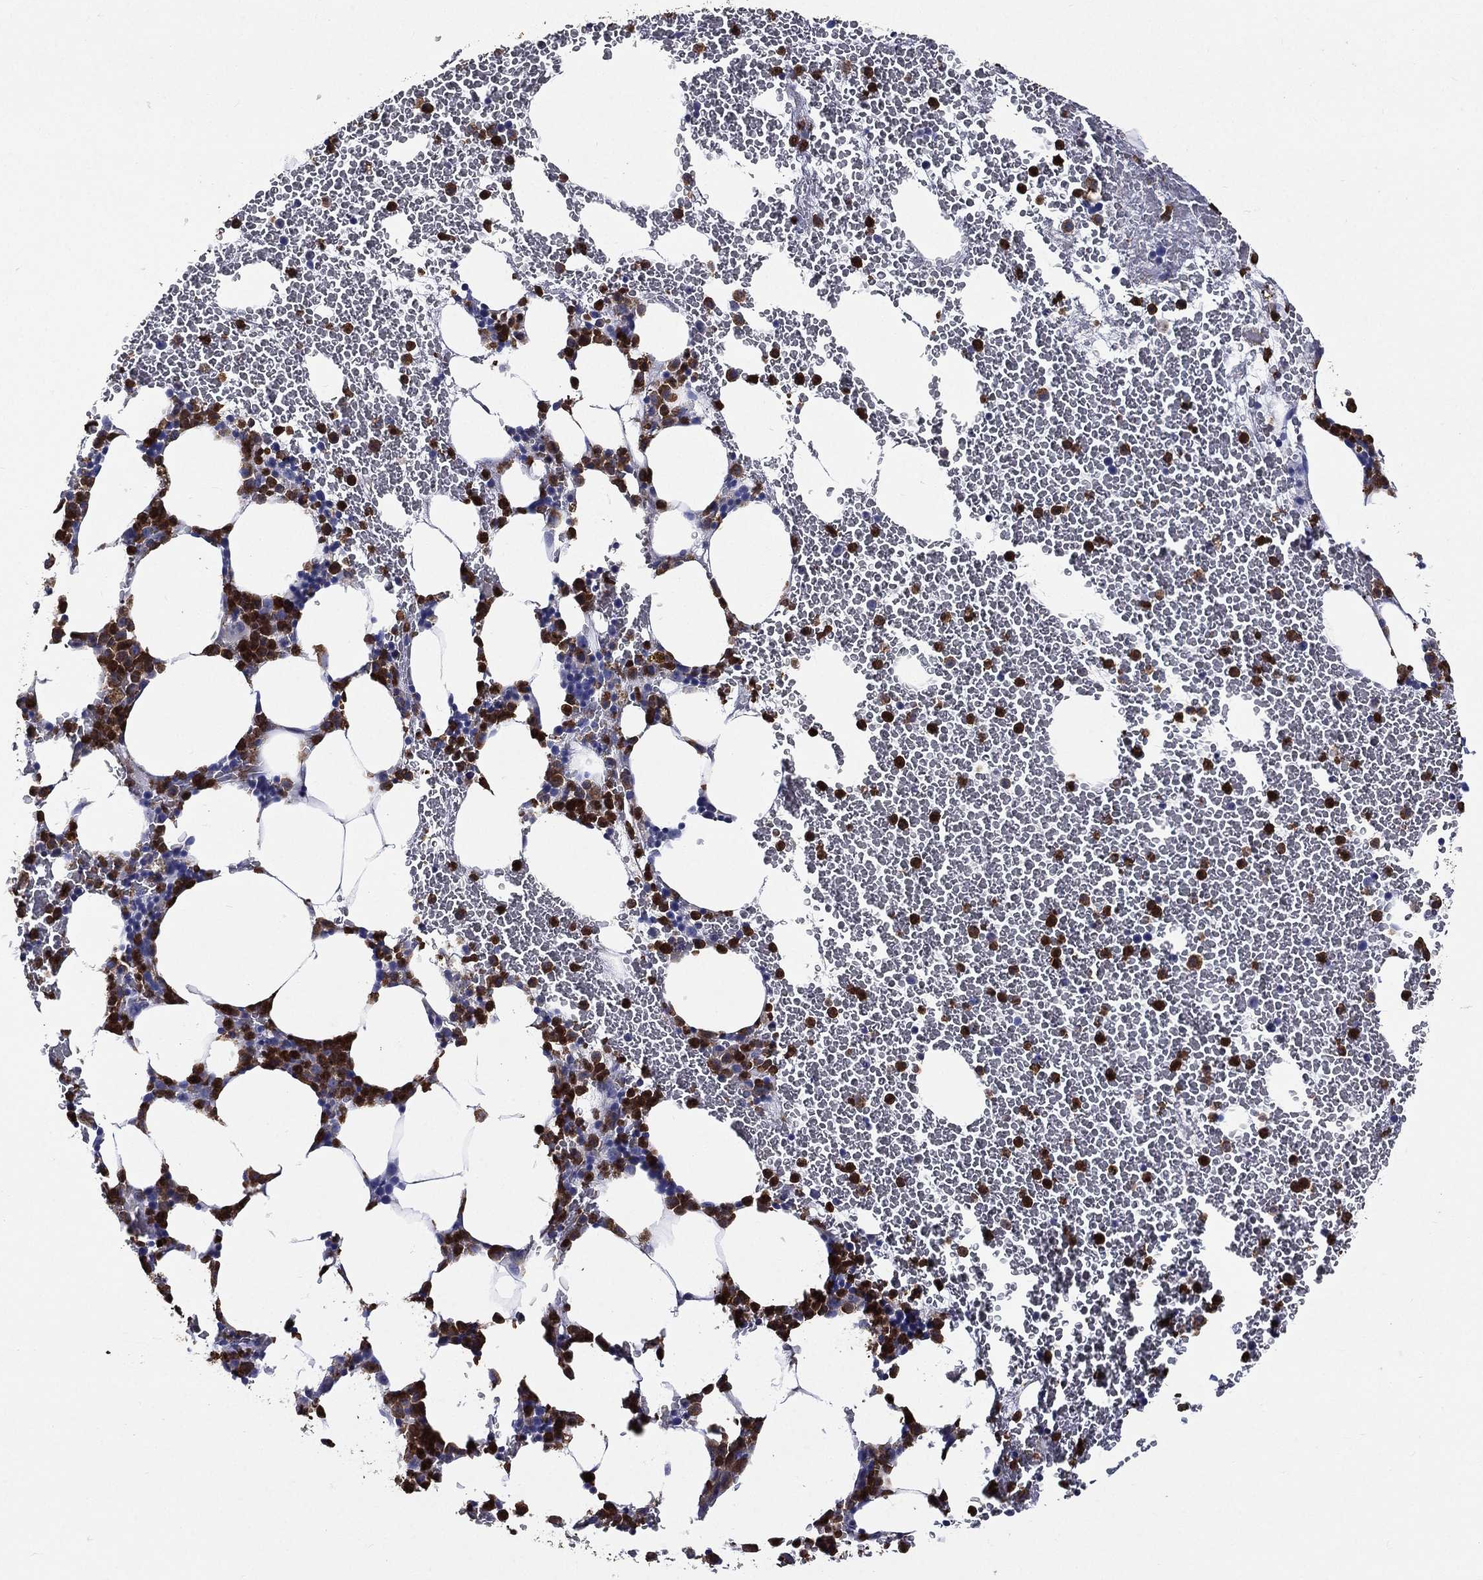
{"staining": {"intensity": "strong", "quantity": "25%-75%", "location": "cytoplasmic/membranous,nuclear"}, "tissue": "bone marrow", "cell_type": "Hematopoietic cells", "image_type": "normal", "snomed": [{"axis": "morphology", "description": "Normal tissue, NOS"}, {"axis": "topography", "description": "Bone marrow"}], "caption": "Bone marrow stained for a protein (brown) reveals strong cytoplasmic/membranous,nuclear positive expression in about 25%-75% of hematopoietic cells.", "gene": "GPR171", "patient": {"sex": "female", "age": 67}}